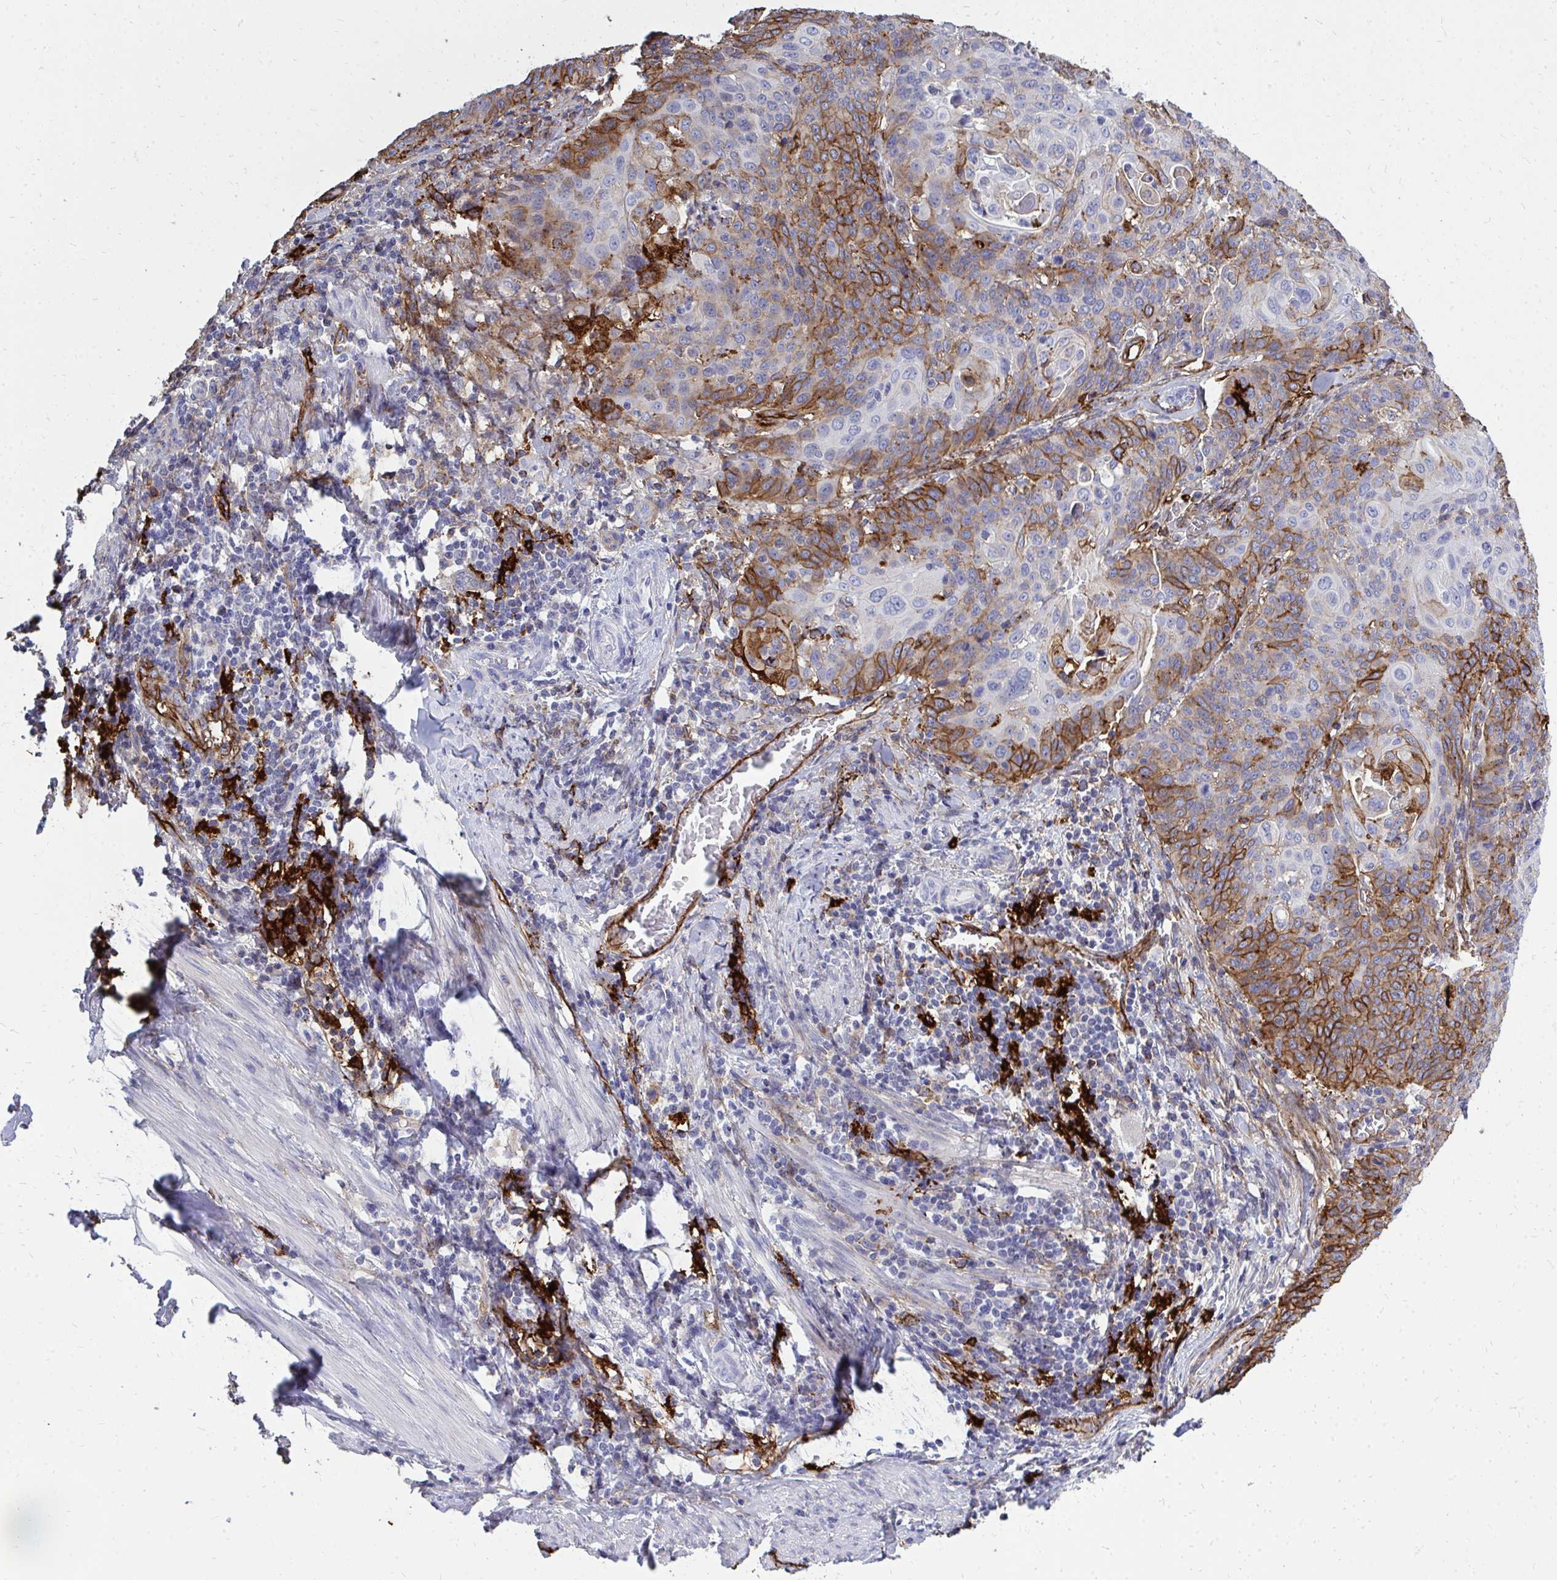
{"staining": {"intensity": "moderate", "quantity": "25%-75%", "location": "cytoplasmic/membranous"}, "tissue": "cervical cancer", "cell_type": "Tumor cells", "image_type": "cancer", "snomed": [{"axis": "morphology", "description": "Squamous cell carcinoma, NOS"}, {"axis": "topography", "description": "Cervix"}], "caption": "Protein staining of cervical cancer (squamous cell carcinoma) tissue reveals moderate cytoplasmic/membranous positivity in about 25%-75% of tumor cells.", "gene": "MARCKSL1", "patient": {"sex": "female", "age": 65}}